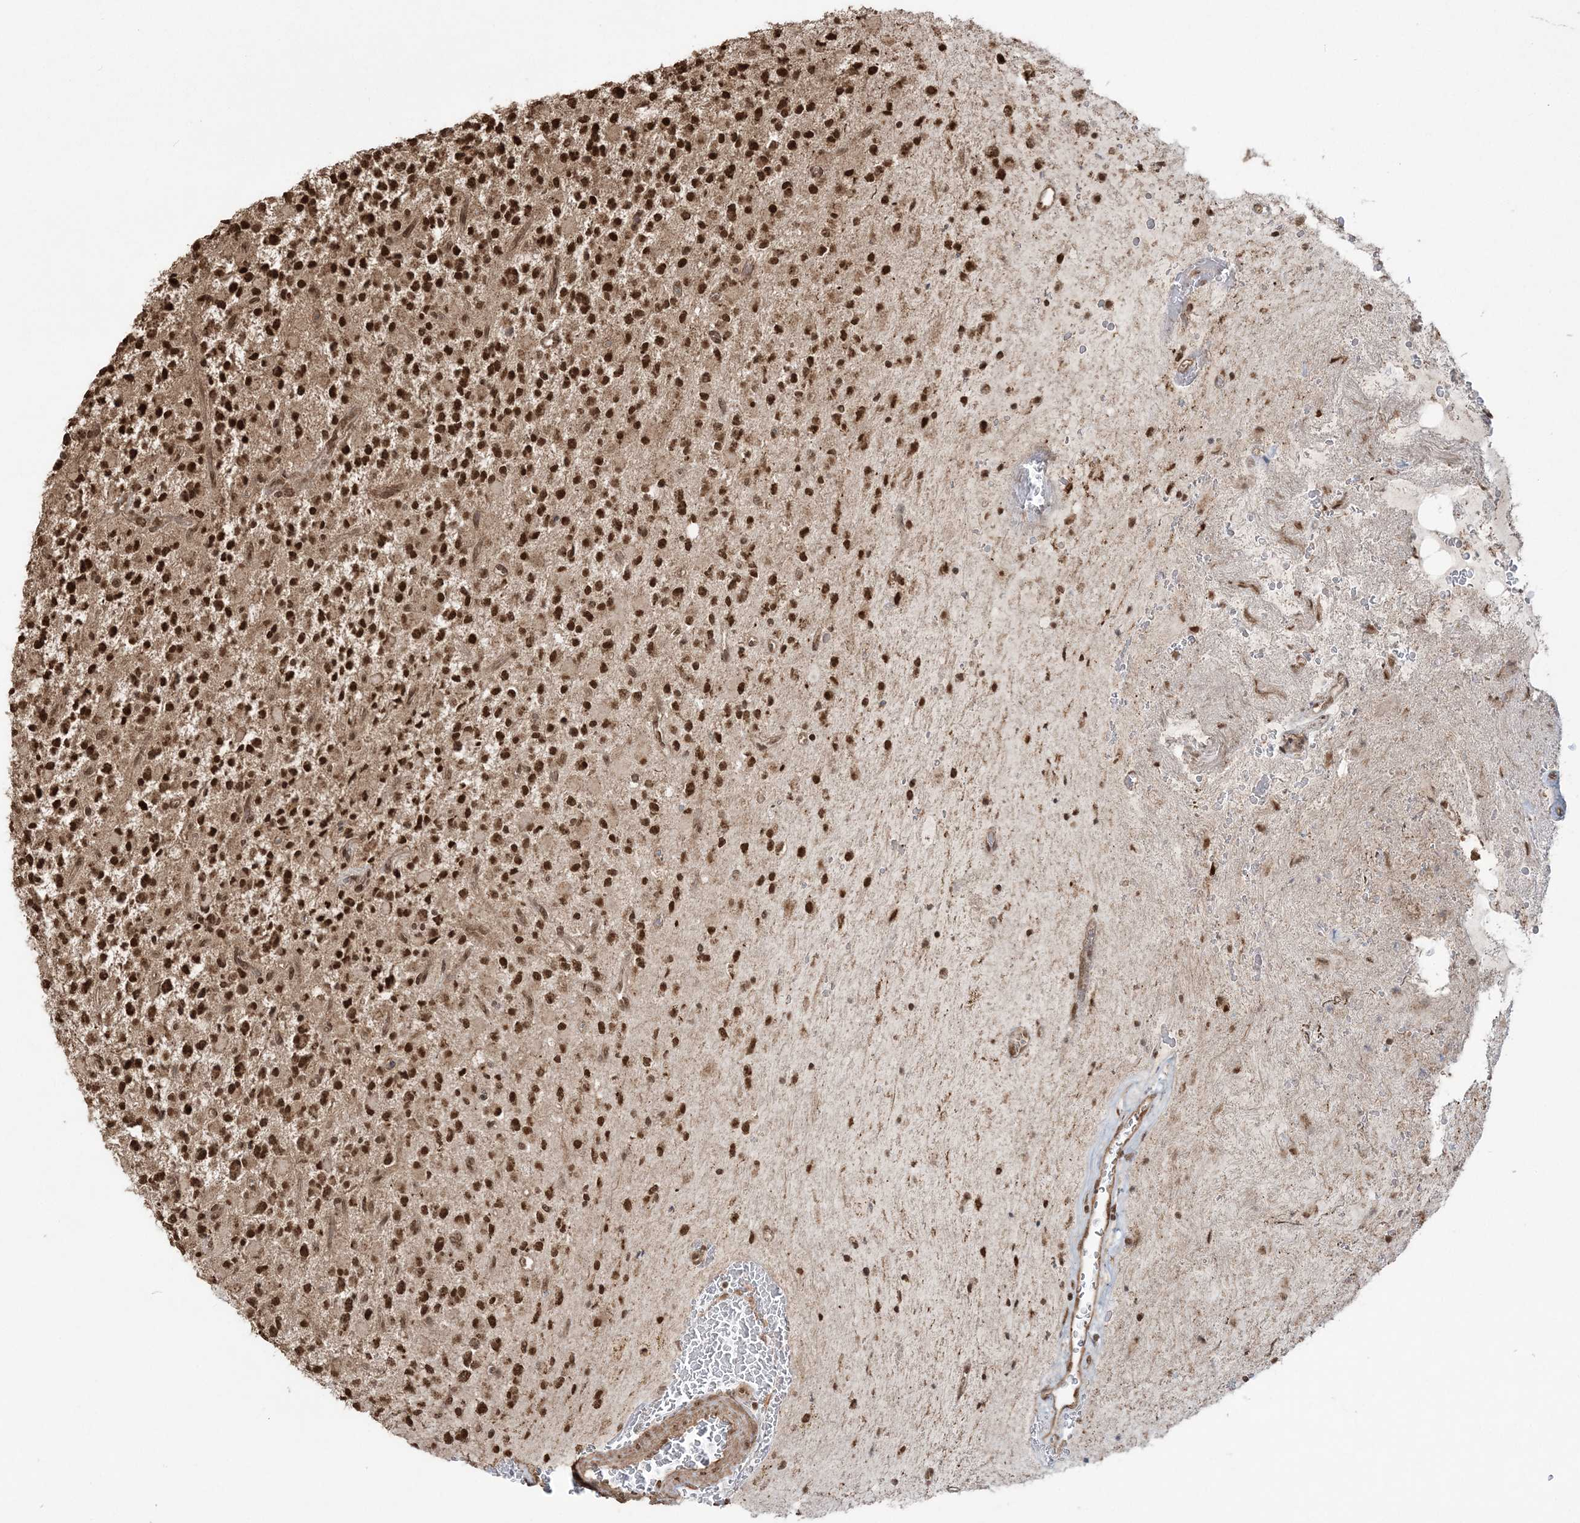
{"staining": {"intensity": "strong", "quantity": ">75%", "location": "nuclear"}, "tissue": "glioma", "cell_type": "Tumor cells", "image_type": "cancer", "snomed": [{"axis": "morphology", "description": "Glioma, malignant, High grade"}, {"axis": "topography", "description": "Brain"}], "caption": "Protein staining by immunohistochemistry (IHC) shows strong nuclear staining in approximately >75% of tumor cells in malignant glioma (high-grade). The protein of interest is stained brown, and the nuclei are stained in blue (DAB (3,3'-diaminobenzidine) IHC with brightfield microscopy, high magnification).", "gene": "ZNF839", "patient": {"sex": "male", "age": 34}}